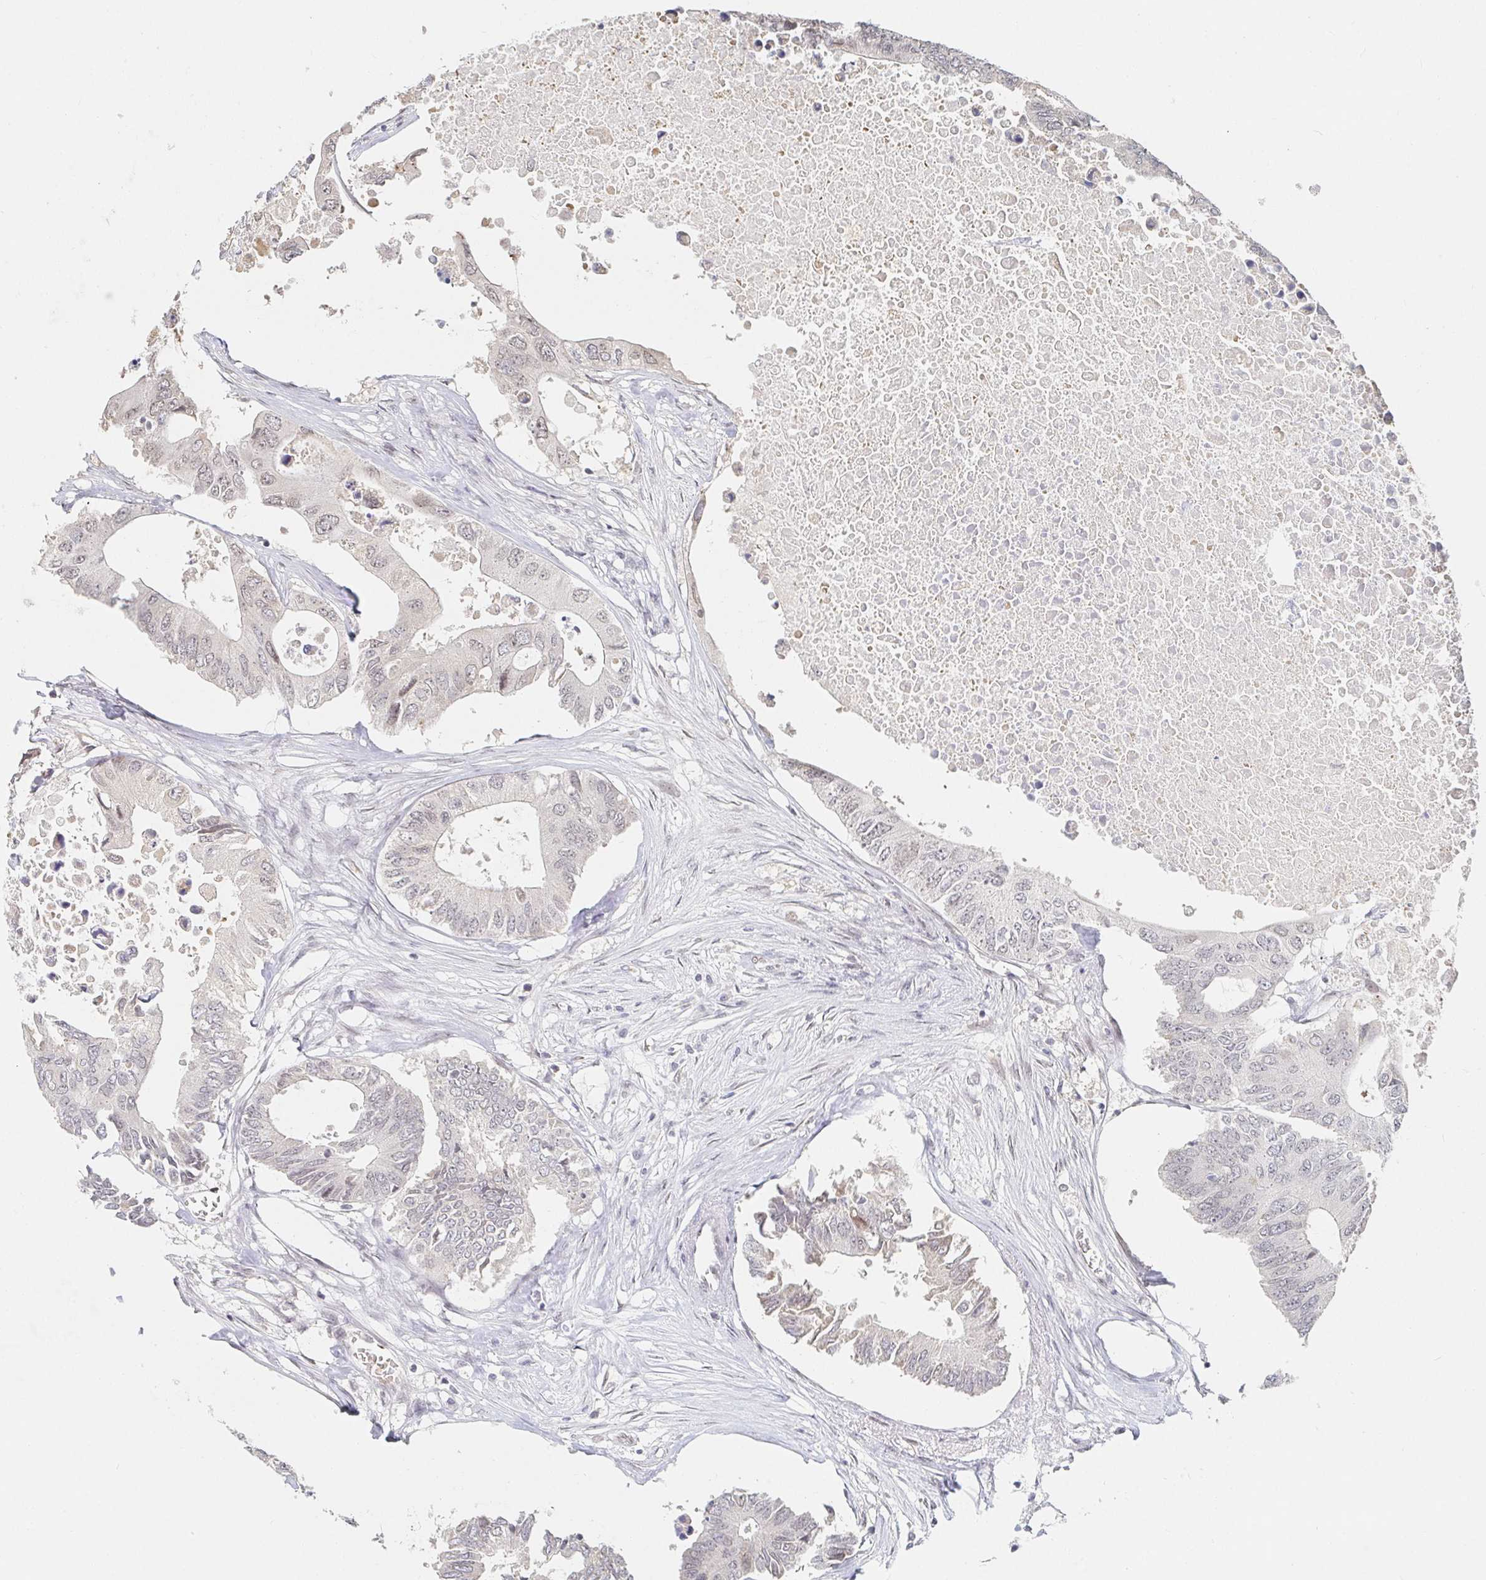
{"staining": {"intensity": "negative", "quantity": "none", "location": "none"}, "tissue": "colorectal cancer", "cell_type": "Tumor cells", "image_type": "cancer", "snomed": [{"axis": "morphology", "description": "Adenocarcinoma, NOS"}, {"axis": "topography", "description": "Colon"}], "caption": "Immunohistochemical staining of colorectal cancer (adenocarcinoma) displays no significant staining in tumor cells.", "gene": "CHD2", "patient": {"sex": "male", "age": 71}}